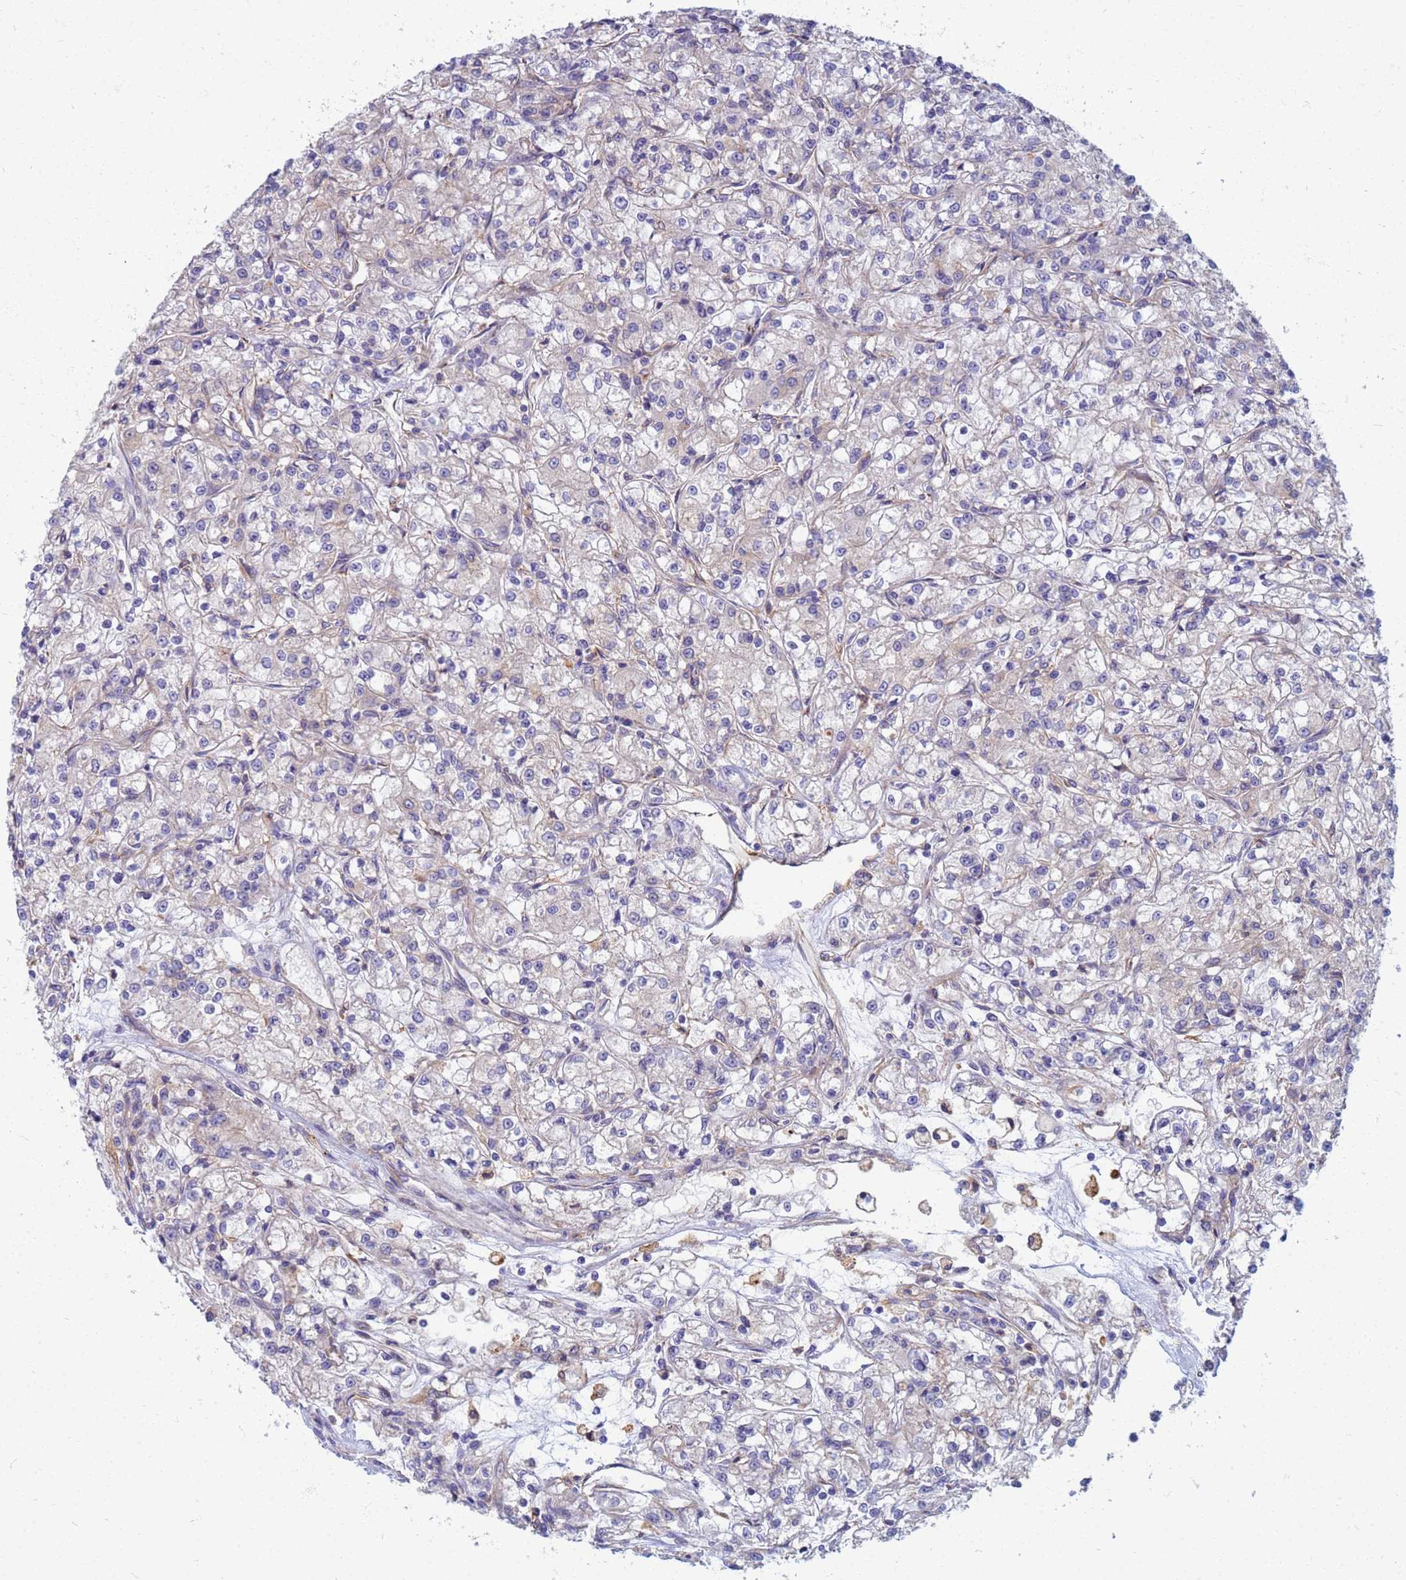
{"staining": {"intensity": "negative", "quantity": "none", "location": "none"}, "tissue": "renal cancer", "cell_type": "Tumor cells", "image_type": "cancer", "snomed": [{"axis": "morphology", "description": "Adenocarcinoma, NOS"}, {"axis": "topography", "description": "Kidney"}], "caption": "IHC photomicrograph of human adenocarcinoma (renal) stained for a protein (brown), which demonstrates no staining in tumor cells.", "gene": "EEA1", "patient": {"sex": "female", "age": 59}}